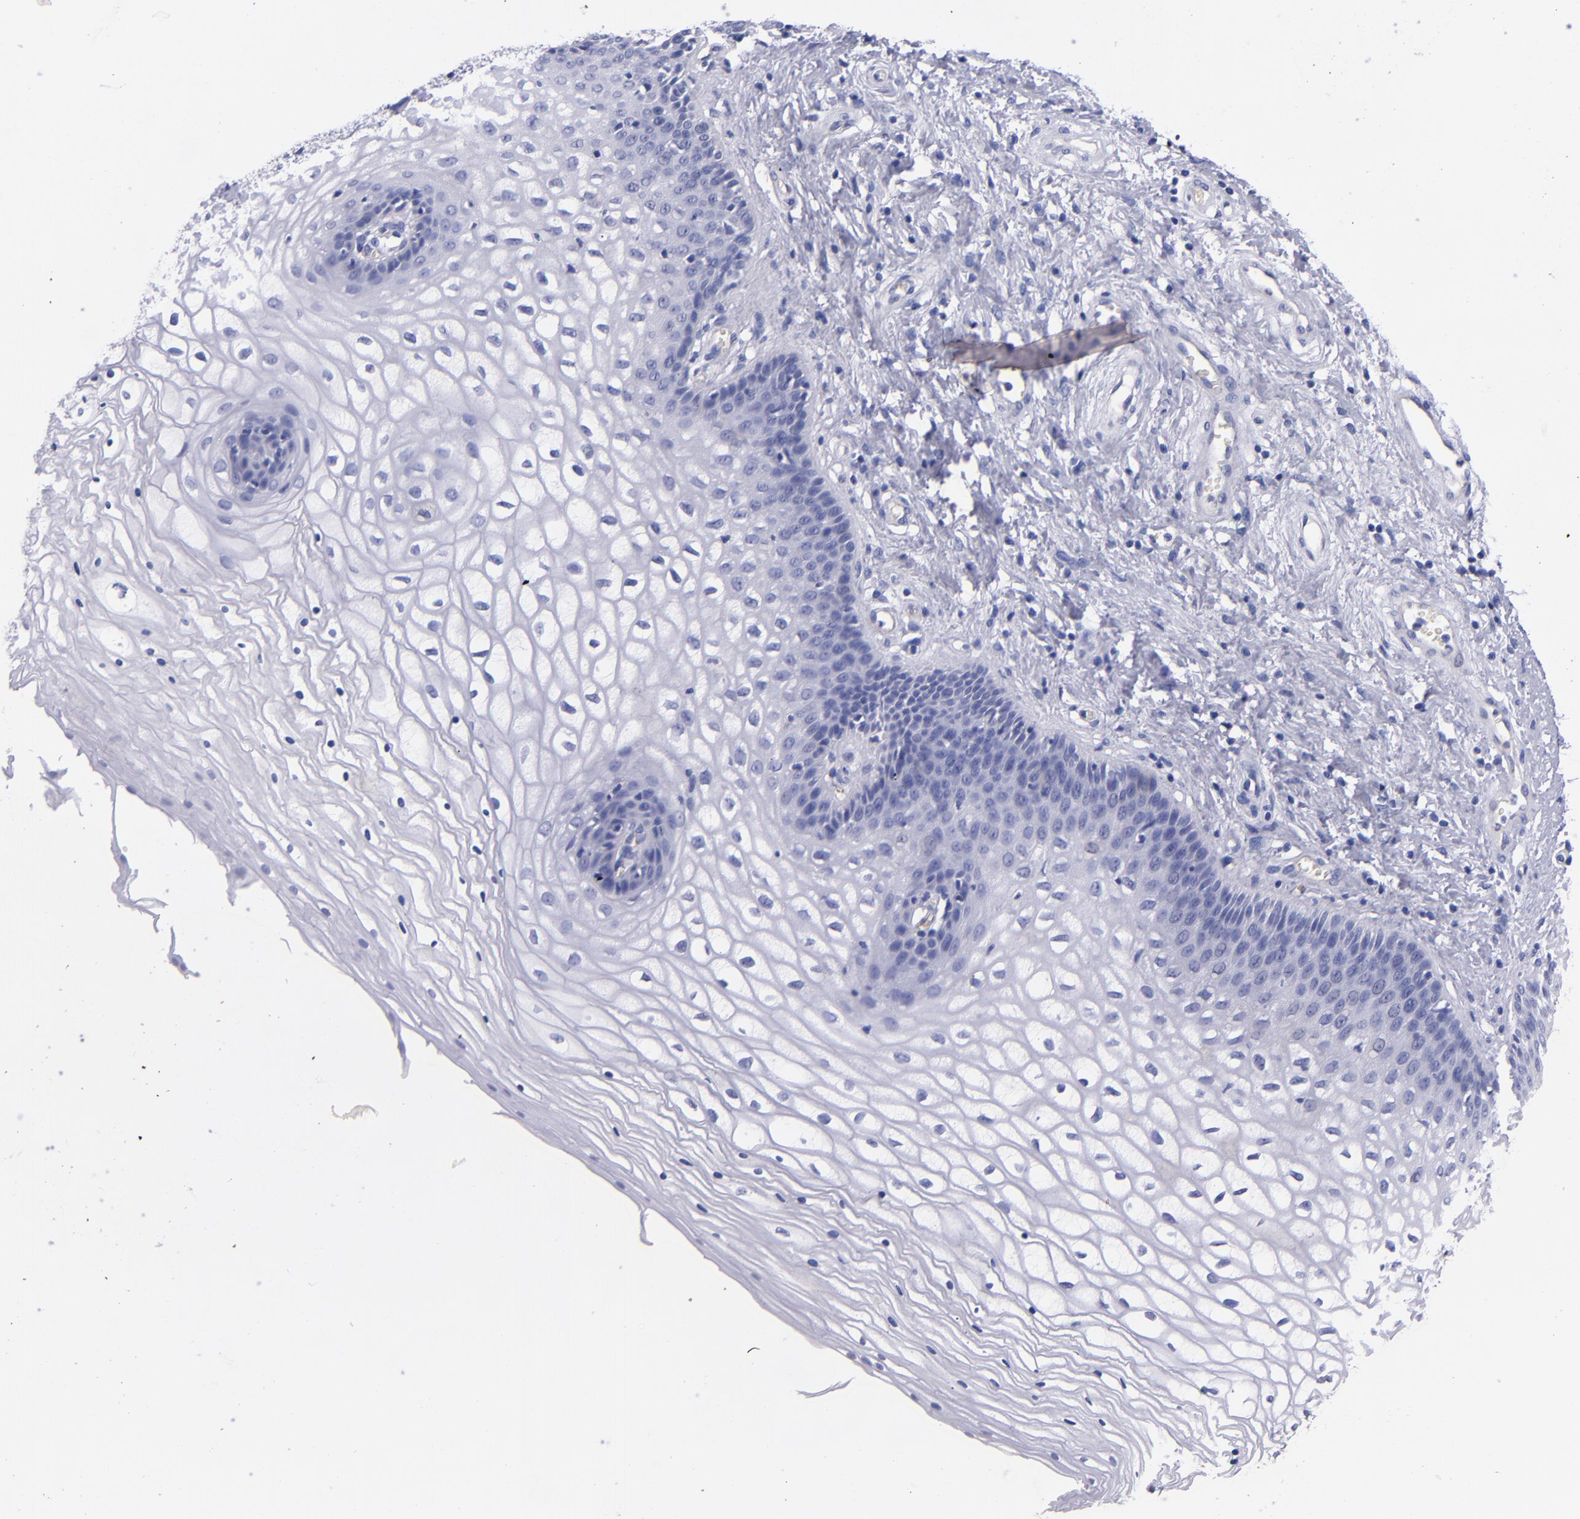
{"staining": {"intensity": "negative", "quantity": "none", "location": "none"}, "tissue": "vagina", "cell_type": "Squamous epithelial cells", "image_type": "normal", "snomed": [{"axis": "morphology", "description": "Normal tissue, NOS"}, {"axis": "topography", "description": "Vagina"}], "caption": "Immunohistochemistry (IHC) micrograph of normal human vagina stained for a protein (brown), which reveals no staining in squamous epithelial cells. The staining is performed using DAB brown chromogen with nuclei counter-stained in using hematoxylin.", "gene": "NOS3", "patient": {"sex": "female", "age": 34}}